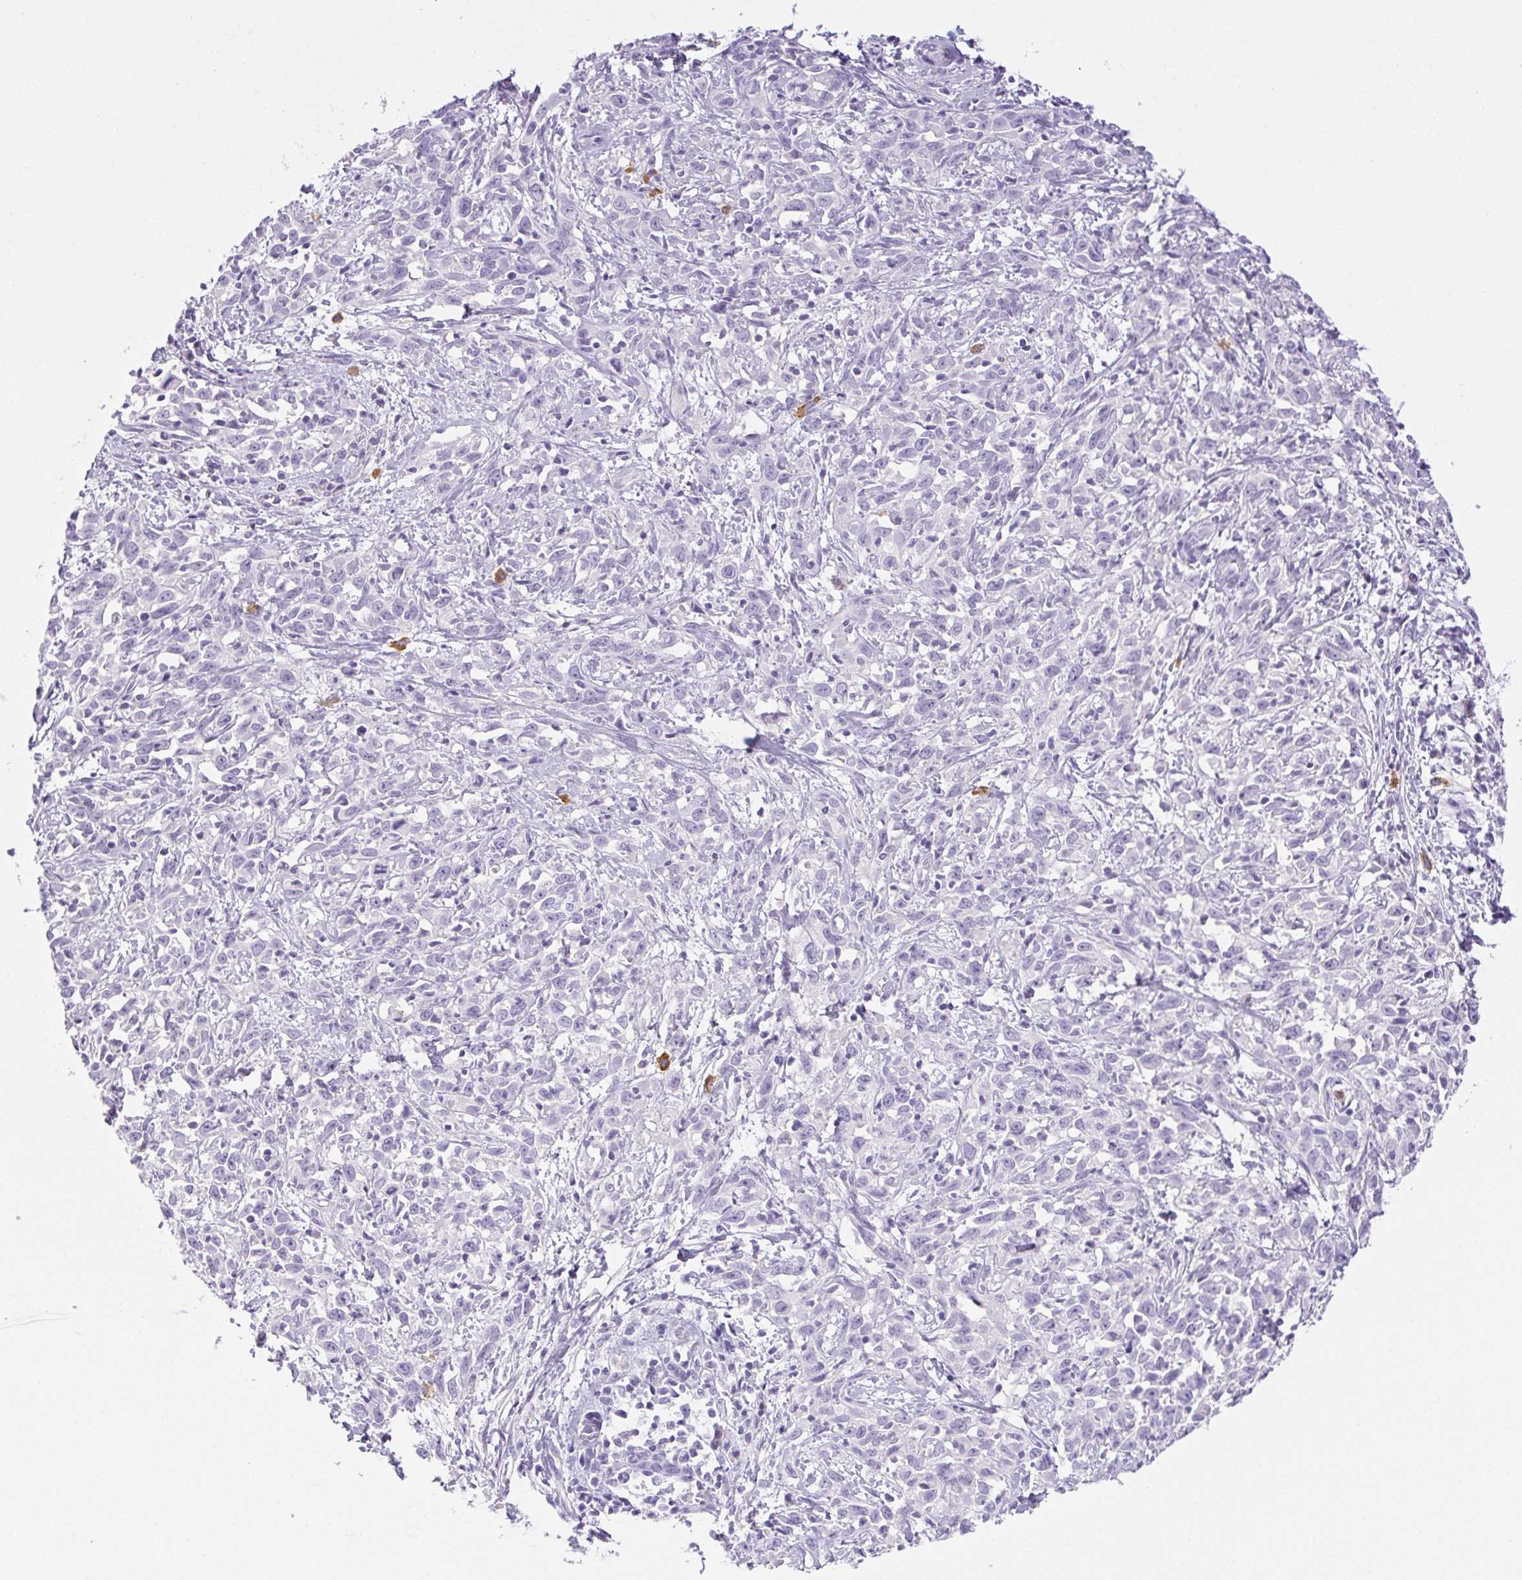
{"staining": {"intensity": "negative", "quantity": "none", "location": "none"}, "tissue": "cervical cancer", "cell_type": "Tumor cells", "image_type": "cancer", "snomed": [{"axis": "morphology", "description": "Adenocarcinoma, NOS"}, {"axis": "topography", "description": "Cervix"}], "caption": "Adenocarcinoma (cervical) was stained to show a protein in brown. There is no significant expression in tumor cells.", "gene": "PAPPA2", "patient": {"sex": "female", "age": 40}}